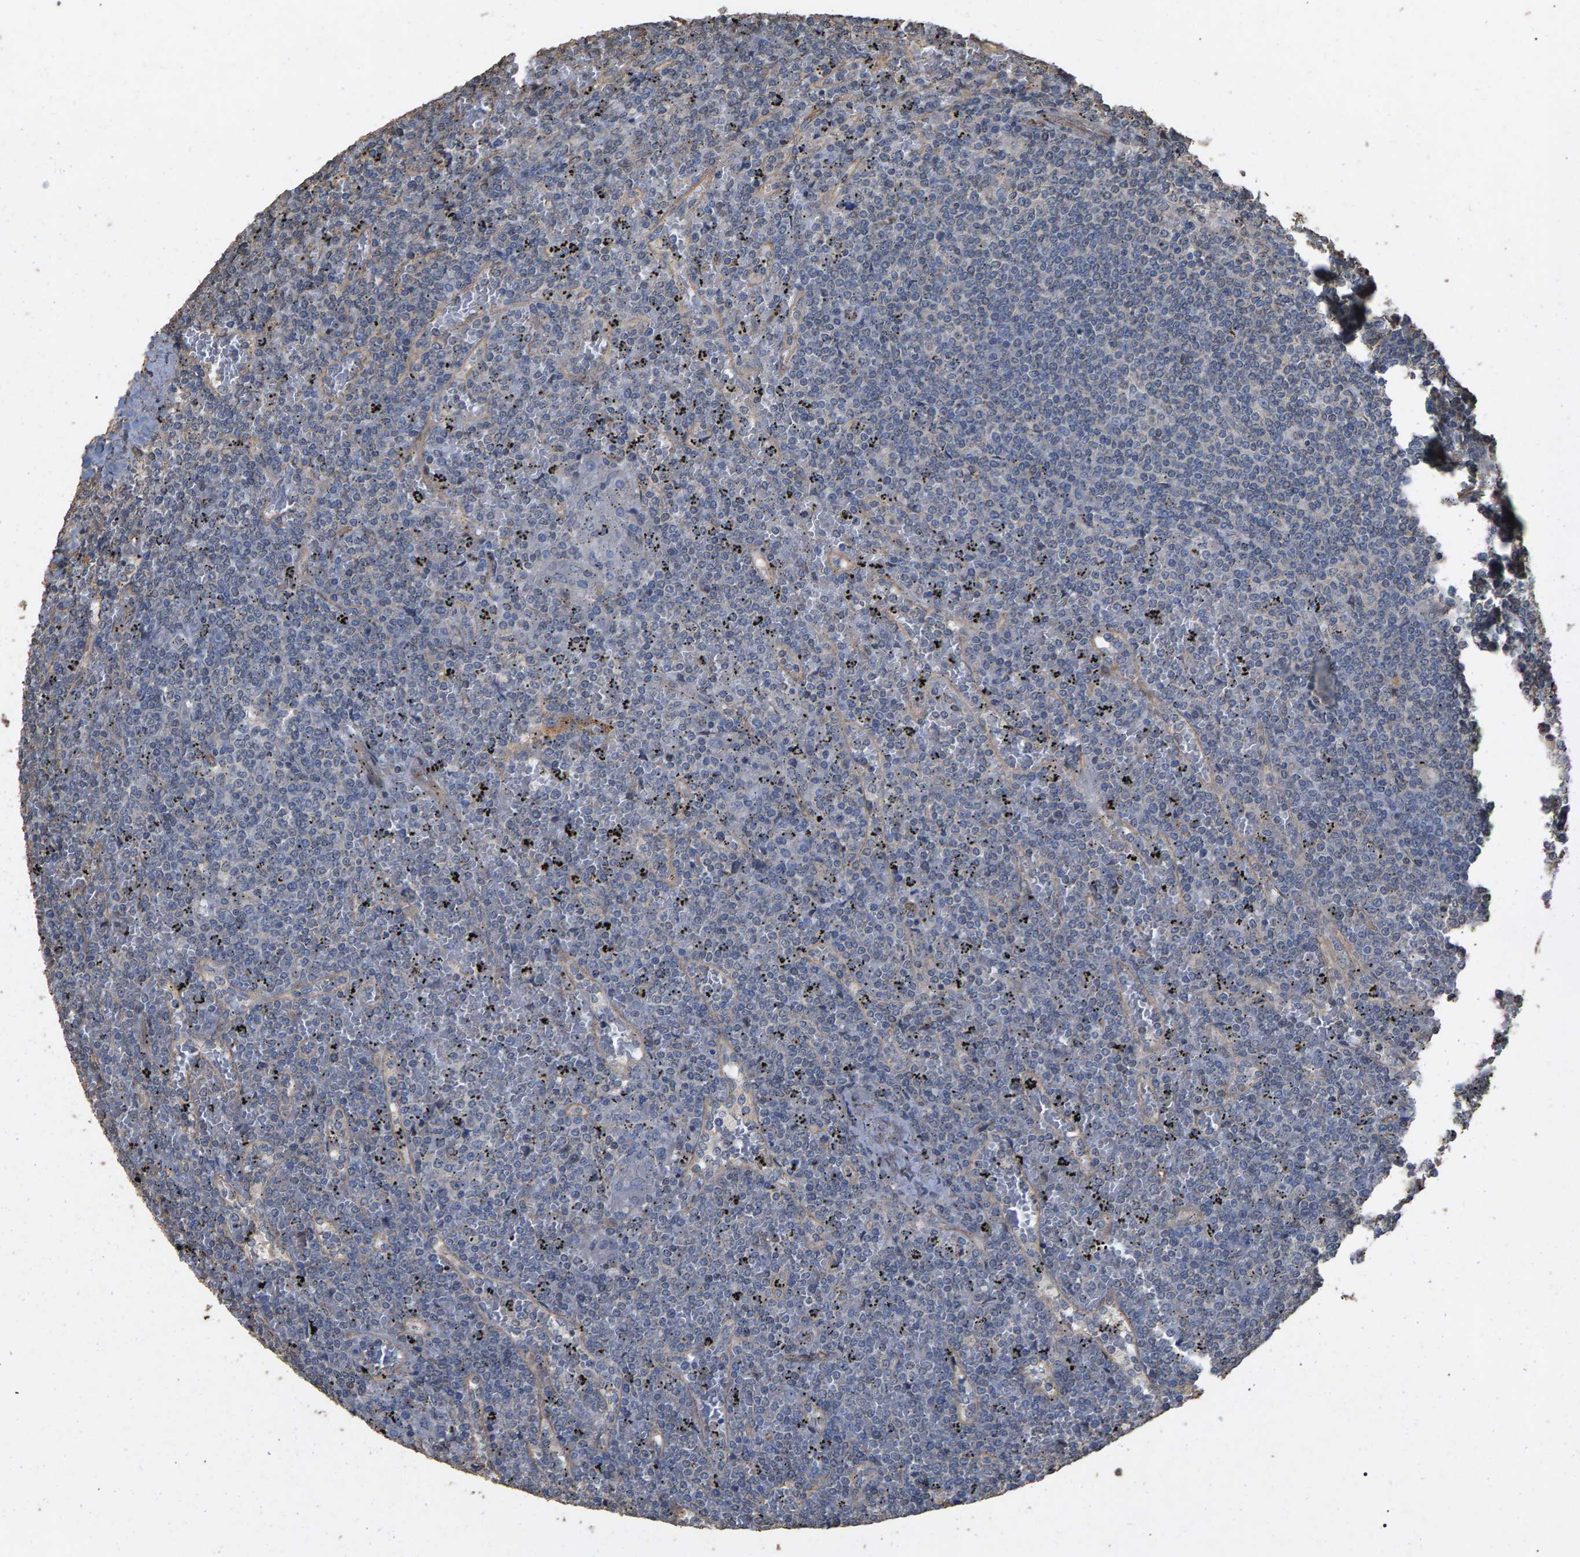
{"staining": {"intensity": "negative", "quantity": "none", "location": "none"}, "tissue": "lymphoma", "cell_type": "Tumor cells", "image_type": "cancer", "snomed": [{"axis": "morphology", "description": "Malignant lymphoma, non-Hodgkin's type, Low grade"}, {"axis": "topography", "description": "Spleen"}], "caption": "Protein analysis of low-grade malignant lymphoma, non-Hodgkin's type displays no significant staining in tumor cells.", "gene": "HTRA3", "patient": {"sex": "female", "age": 19}}